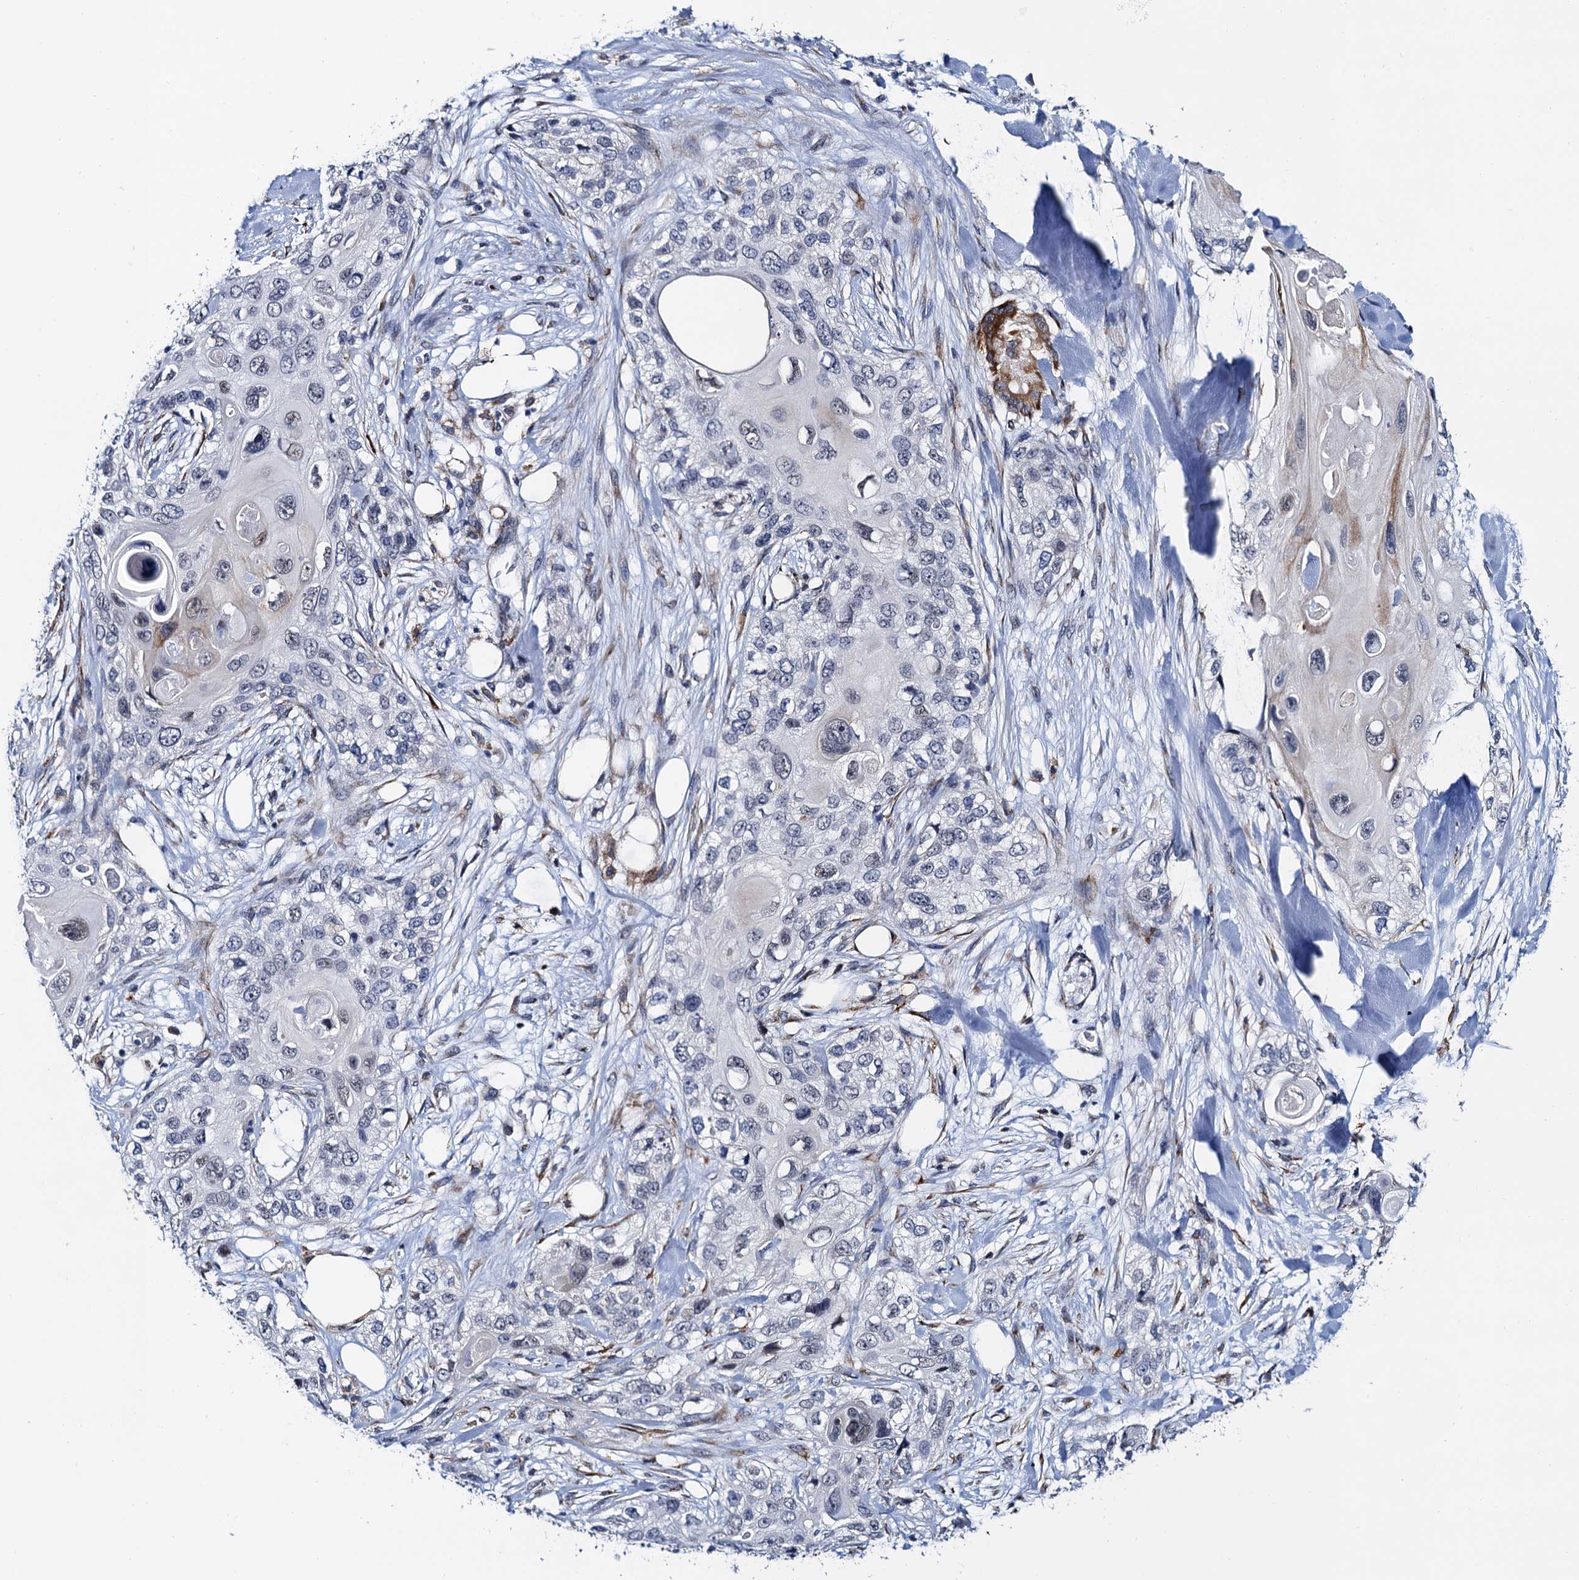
{"staining": {"intensity": "weak", "quantity": "<25%", "location": "cytoplasmic/membranous"}, "tissue": "skin cancer", "cell_type": "Tumor cells", "image_type": "cancer", "snomed": [{"axis": "morphology", "description": "Normal tissue, NOS"}, {"axis": "morphology", "description": "Squamous cell carcinoma, NOS"}, {"axis": "topography", "description": "Skin"}], "caption": "High magnification brightfield microscopy of skin squamous cell carcinoma stained with DAB (3,3'-diaminobenzidine) (brown) and counterstained with hematoxylin (blue): tumor cells show no significant positivity.", "gene": "SLC7A10", "patient": {"sex": "male", "age": 72}}